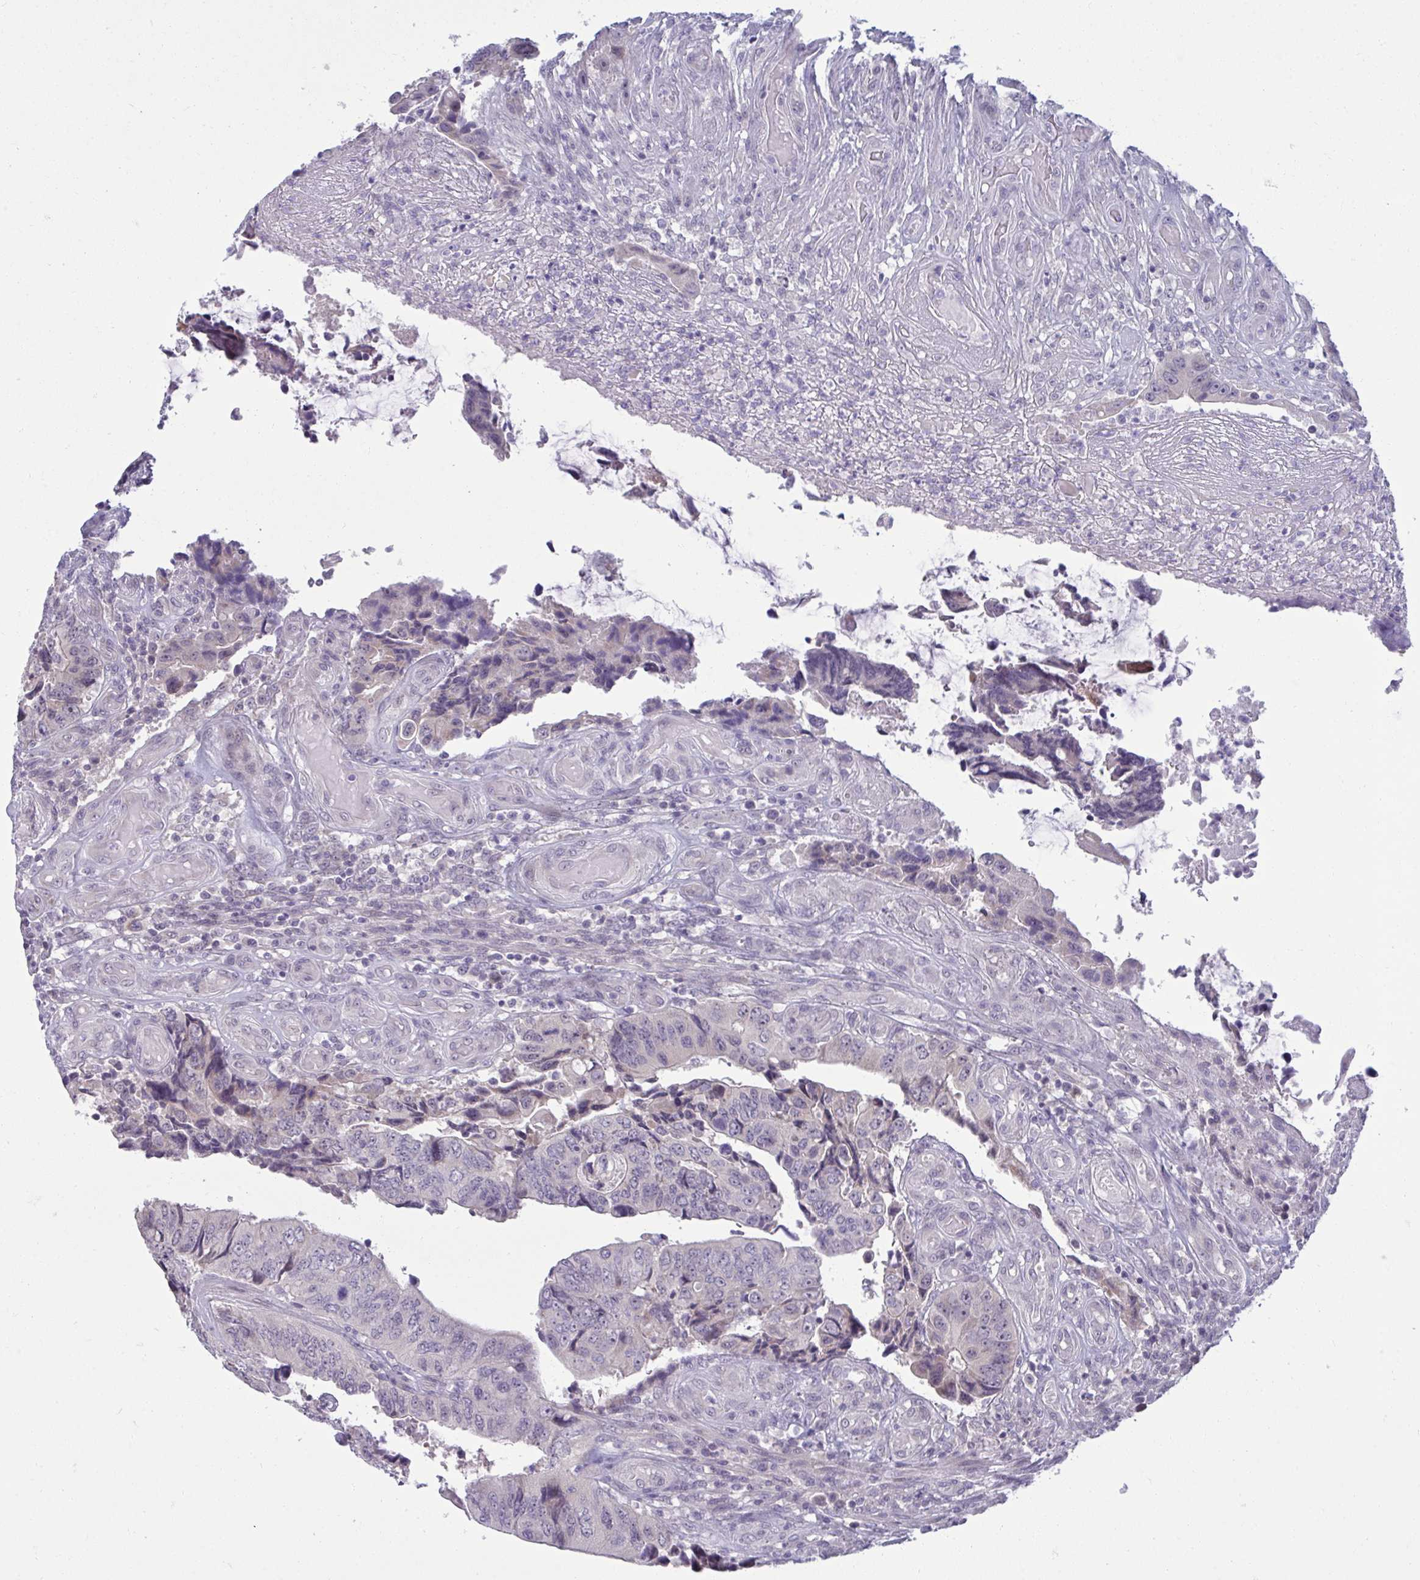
{"staining": {"intensity": "negative", "quantity": "none", "location": "none"}, "tissue": "colorectal cancer", "cell_type": "Tumor cells", "image_type": "cancer", "snomed": [{"axis": "morphology", "description": "Adenocarcinoma, NOS"}, {"axis": "topography", "description": "Colon"}], "caption": "Immunohistochemical staining of human colorectal adenocarcinoma displays no significant expression in tumor cells. (Brightfield microscopy of DAB IHC at high magnification).", "gene": "RNASEH1", "patient": {"sex": "male", "age": 87}}